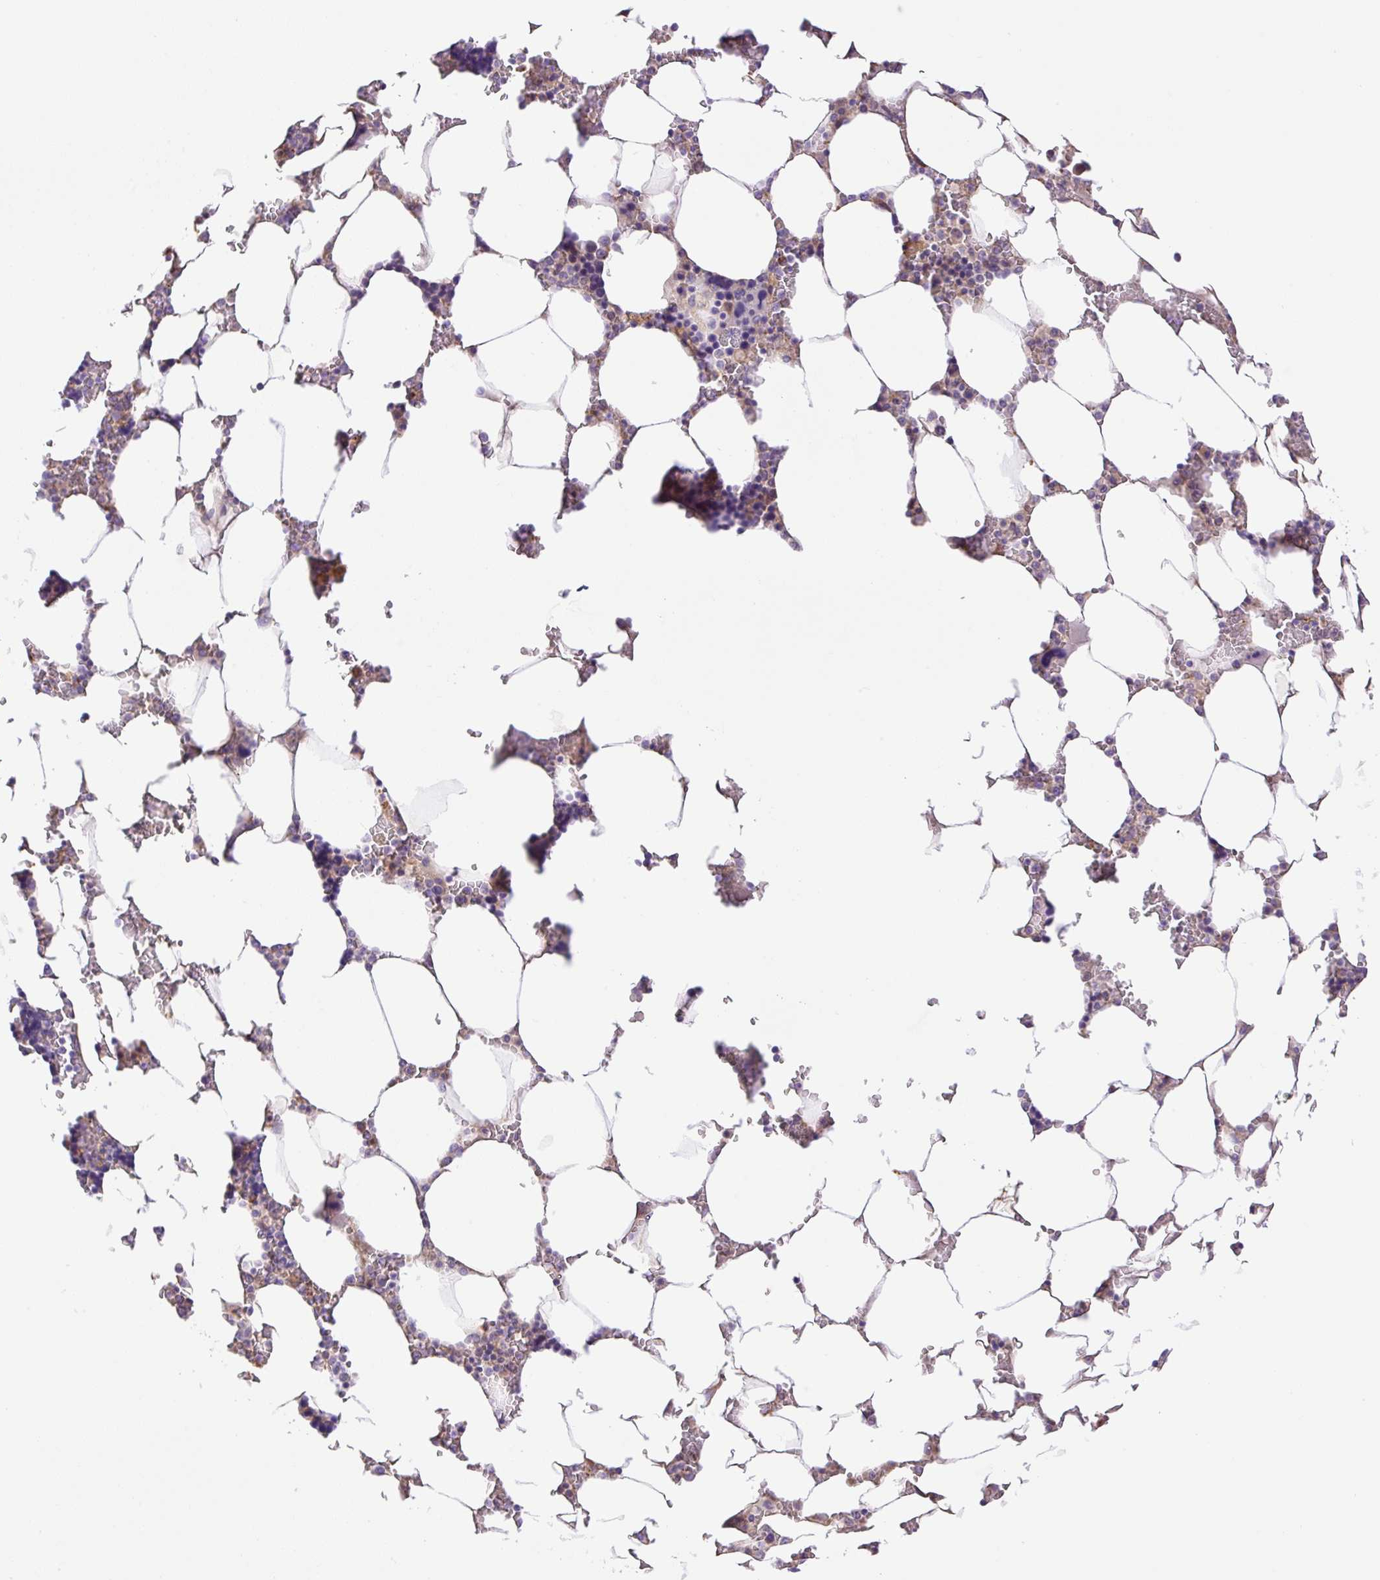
{"staining": {"intensity": "weak", "quantity": "<25%", "location": "cytoplasmic/membranous"}, "tissue": "bone marrow", "cell_type": "Hematopoietic cells", "image_type": "normal", "snomed": [{"axis": "morphology", "description": "Normal tissue, NOS"}, {"axis": "topography", "description": "Bone marrow"}], "caption": "The immunohistochemistry micrograph has no significant expression in hematopoietic cells of bone marrow. The staining is performed using DAB (3,3'-diaminobenzidine) brown chromogen with nuclei counter-stained in using hematoxylin.", "gene": "POFUT1", "patient": {"sex": "male", "age": 64}}